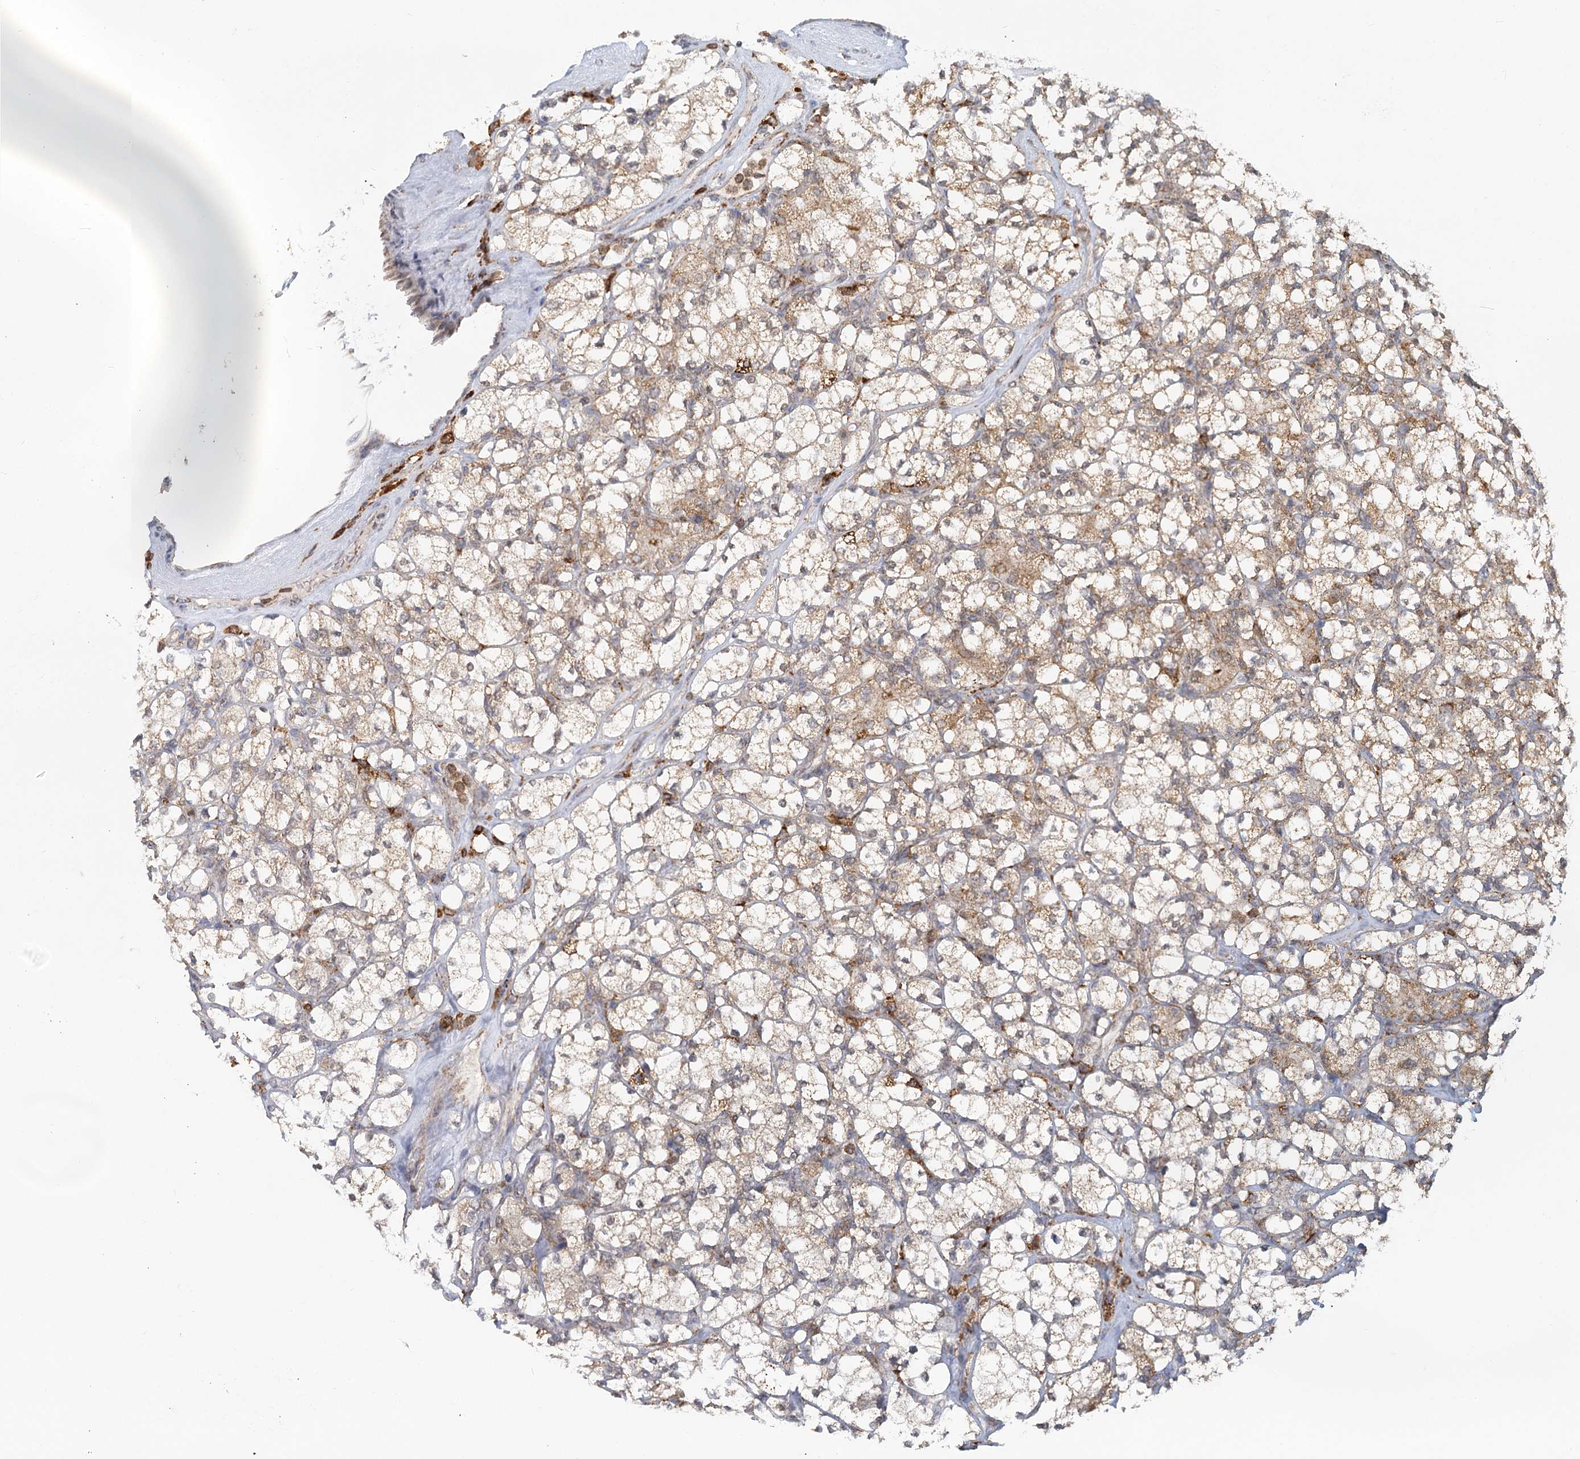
{"staining": {"intensity": "moderate", "quantity": "25%-75%", "location": "cytoplasmic/membranous"}, "tissue": "renal cancer", "cell_type": "Tumor cells", "image_type": "cancer", "snomed": [{"axis": "morphology", "description": "Adenocarcinoma, NOS"}, {"axis": "topography", "description": "Kidney"}], "caption": "Protein expression by IHC displays moderate cytoplasmic/membranous staining in approximately 25%-75% of tumor cells in renal cancer.", "gene": "TAS1R1", "patient": {"sex": "male", "age": 77}}